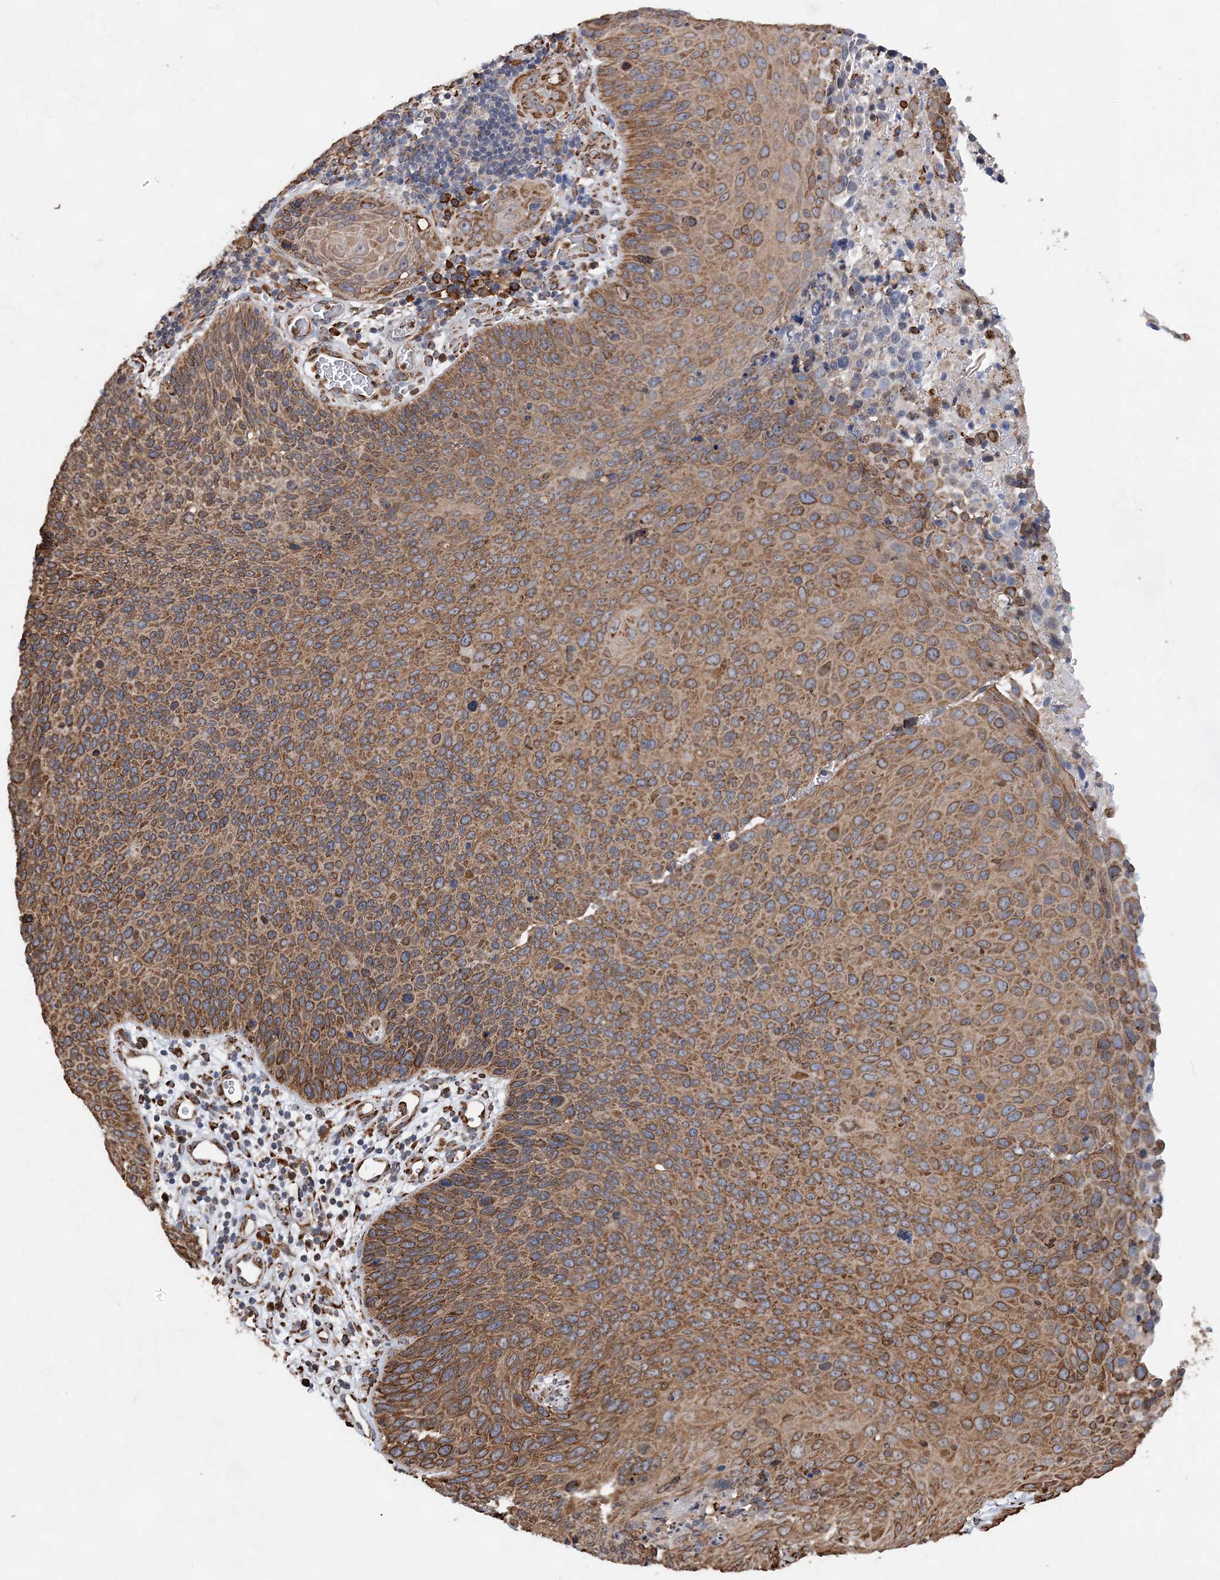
{"staining": {"intensity": "moderate", "quantity": ">75%", "location": "cytoplasmic/membranous"}, "tissue": "cervical cancer", "cell_type": "Tumor cells", "image_type": "cancer", "snomed": [{"axis": "morphology", "description": "Squamous cell carcinoma, NOS"}, {"axis": "topography", "description": "Cervix"}], "caption": "Immunohistochemical staining of human cervical squamous cell carcinoma displays medium levels of moderate cytoplasmic/membranous protein positivity in about >75% of tumor cells.", "gene": "WDR12", "patient": {"sex": "female", "age": 55}}